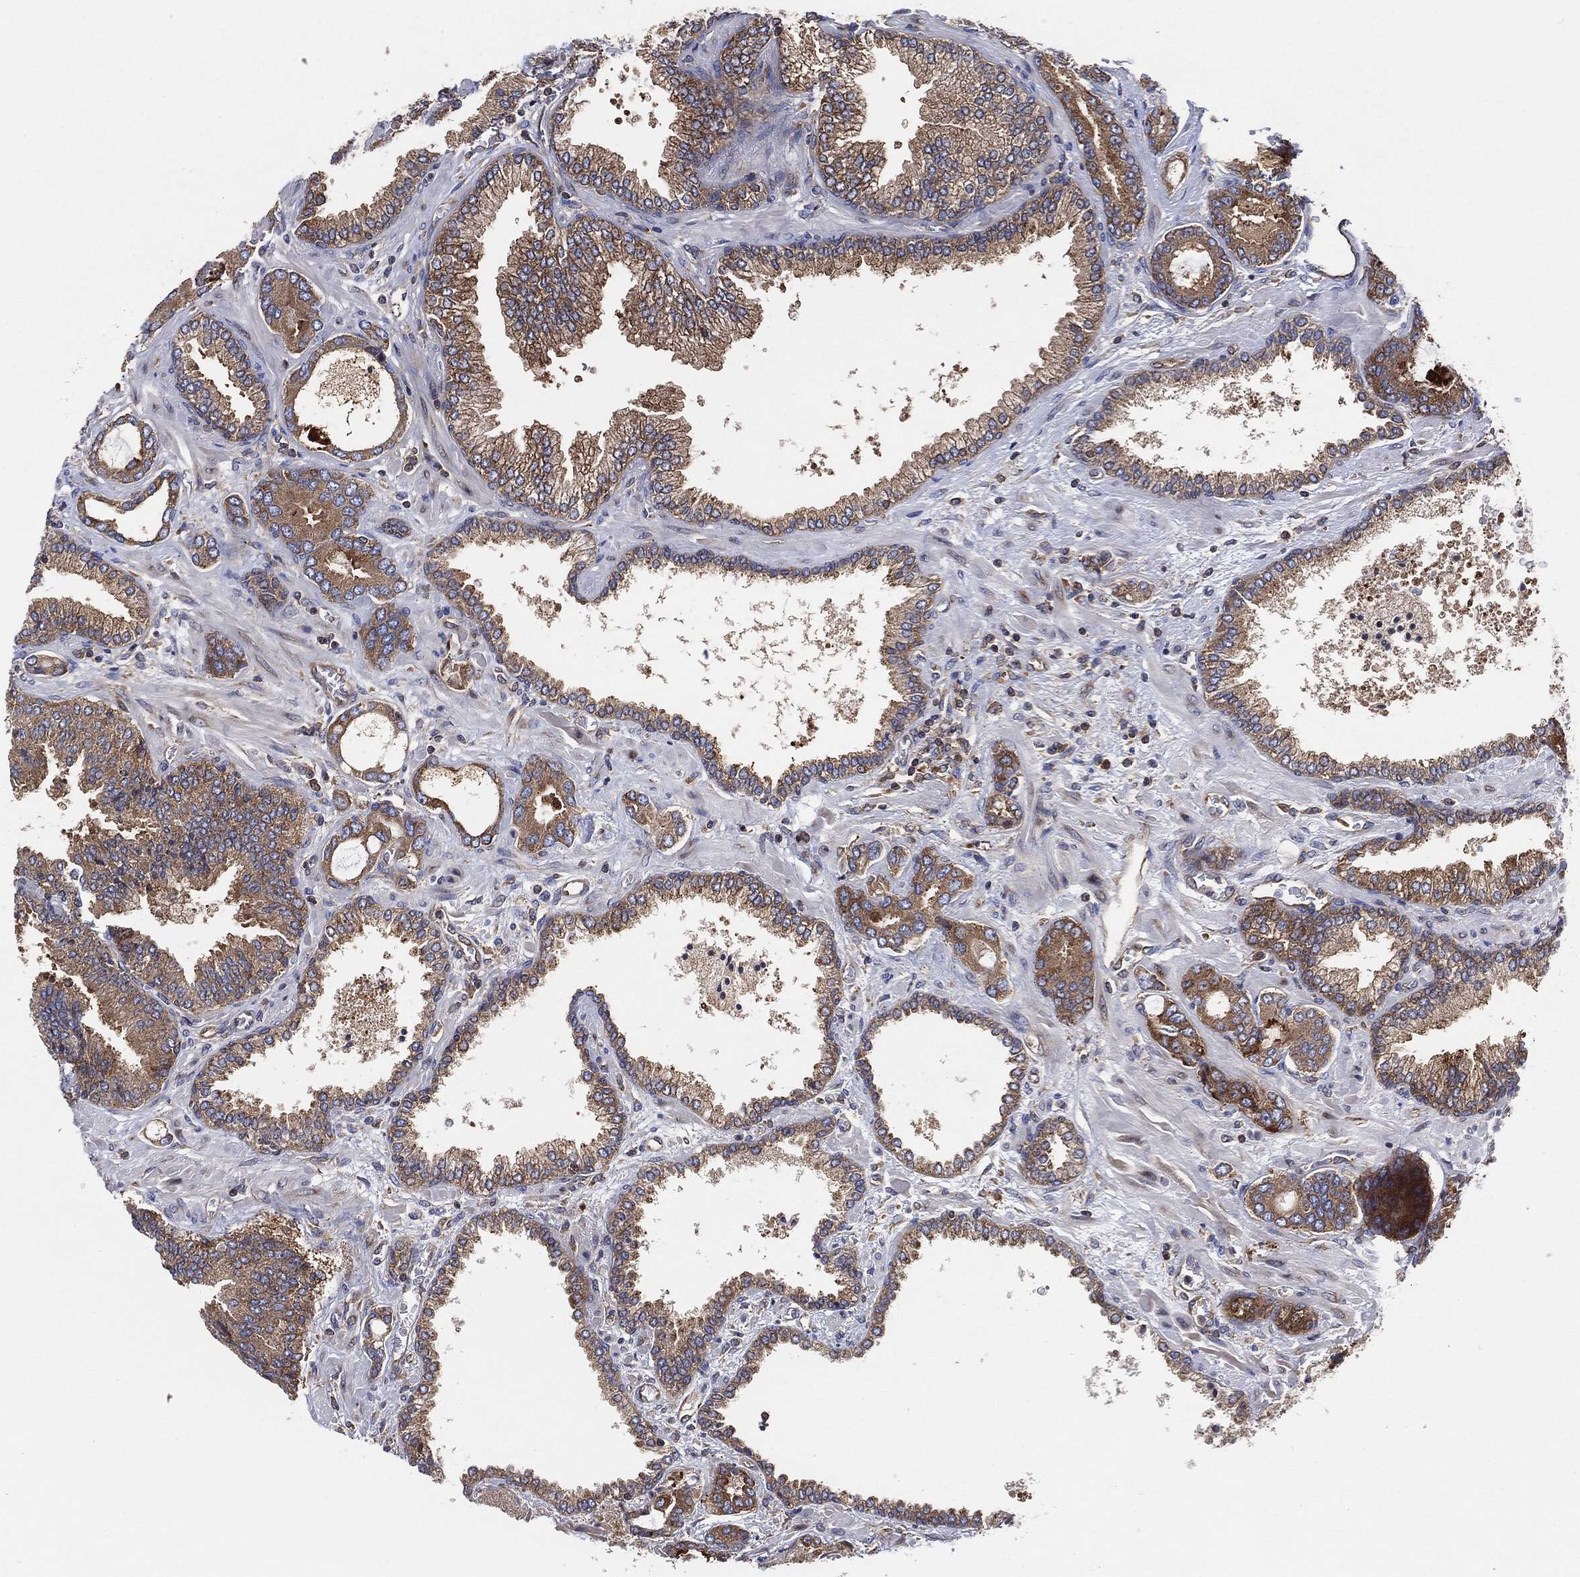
{"staining": {"intensity": "weak", "quantity": ">75%", "location": "cytoplasmic/membranous"}, "tissue": "prostate cancer", "cell_type": "Tumor cells", "image_type": "cancer", "snomed": [{"axis": "morphology", "description": "Adenocarcinoma, Low grade"}, {"axis": "topography", "description": "Prostate"}], "caption": "Low-grade adenocarcinoma (prostate) stained for a protein (brown) exhibits weak cytoplasmic/membranous positive positivity in about >75% of tumor cells.", "gene": "EIF2S2", "patient": {"sex": "male", "age": 68}}